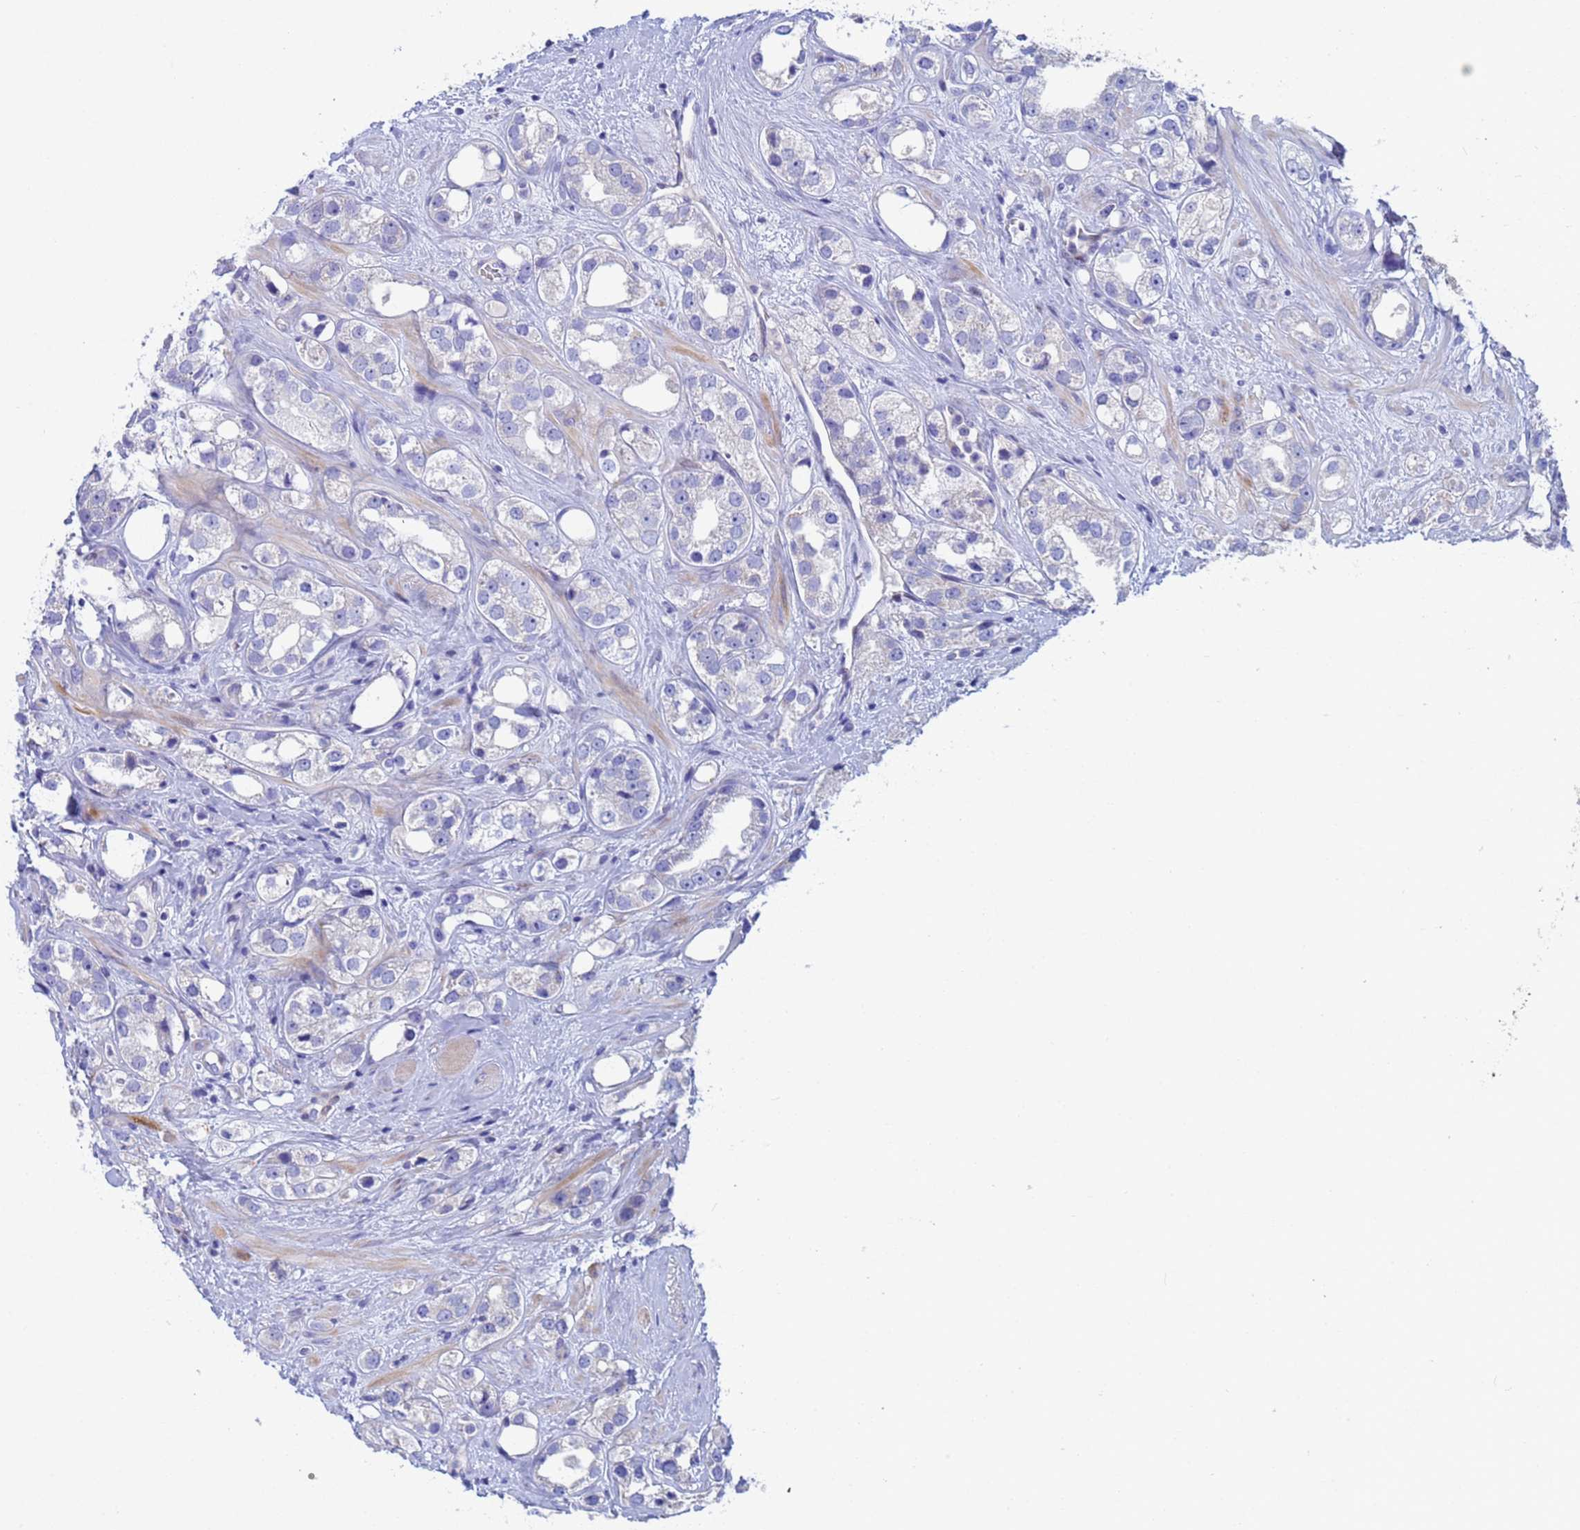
{"staining": {"intensity": "negative", "quantity": "none", "location": "none"}, "tissue": "prostate cancer", "cell_type": "Tumor cells", "image_type": "cancer", "snomed": [{"axis": "morphology", "description": "Adenocarcinoma, NOS"}, {"axis": "topography", "description": "Prostate"}], "caption": "Histopathology image shows no protein staining in tumor cells of prostate adenocarcinoma tissue. (DAB (3,3'-diaminobenzidine) IHC with hematoxylin counter stain).", "gene": "PPP6R1", "patient": {"sex": "male", "age": 79}}